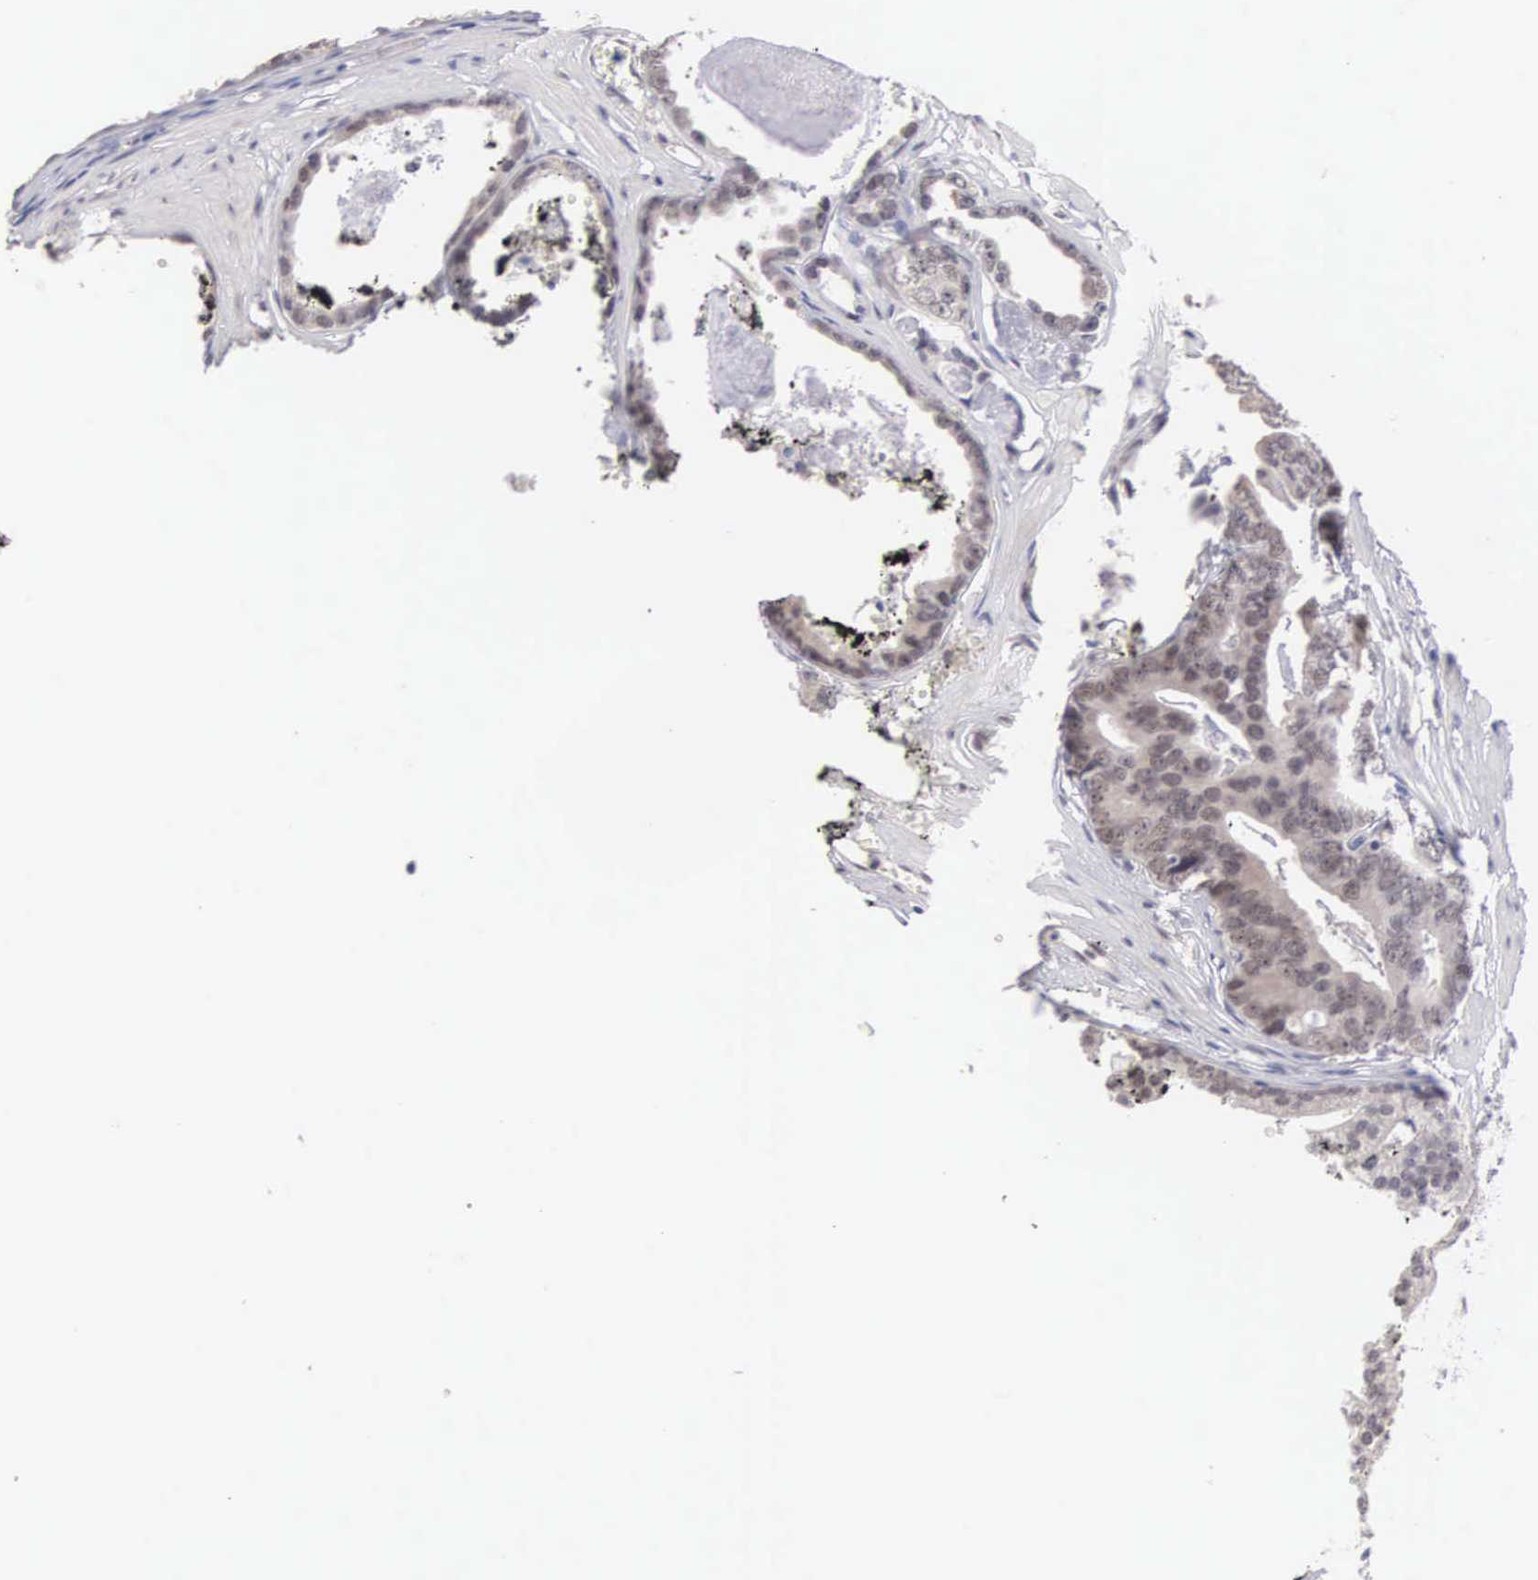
{"staining": {"intensity": "weak", "quantity": "<25%", "location": "nuclear"}, "tissue": "prostate cancer", "cell_type": "Tumor cells", "image_type": "cancer", "snomed": [{"axis": "morphology", "description": "Adenocarcinoma, High grade"}, {"axis": "topography", "description": "Prostate"}], "caption": "A high-resolution histopathology image shows immunohistochemistry staining of prostate high-grade adenocarcinoma, which displays no significant staining in tumor cells. The staining is performed using DAB (3,3'-diaminobenzidine) brown chromogen with nuclei counter-stained in using hematoxylin.", "gene": "HMGXB4", "patient": {"sex": "male", "age": 56}}